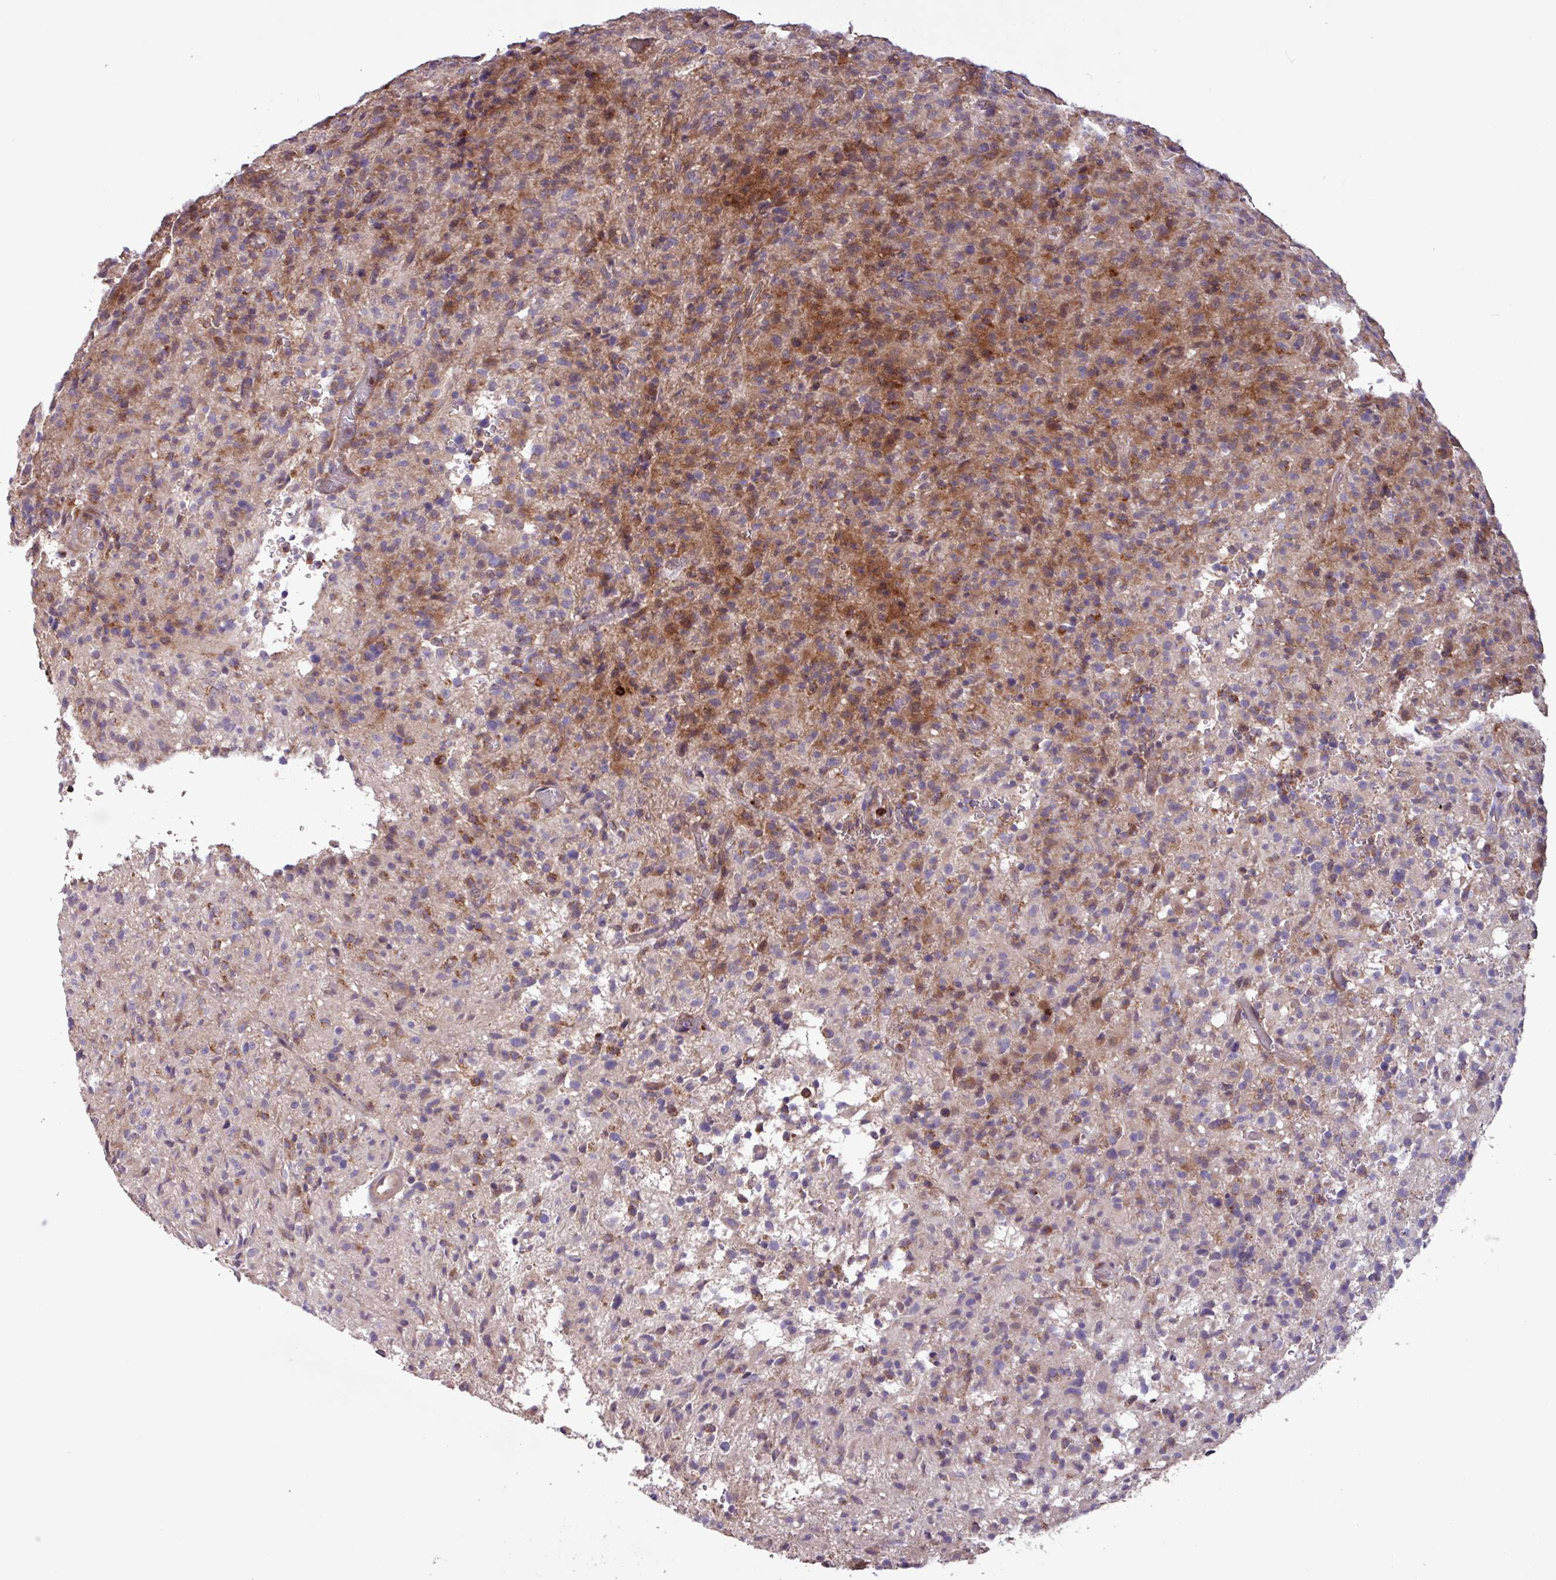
{"staining": {"intensity": "moderate", "quantity": "25%-75%", "location": "cytoplasmic/membranous"}, "tissue": "glioma", "cell_type": "Tumor cells", "image_type": "cancer", "snomed": [{"axis": "morphology", "description": "Glioma, malignant, High grade"}, {"axis": "topography", "description": "Brain"}], "caption": "A micrograph of human malignant glioma (high-grade) stained for a protein demonstrates moderate cytoplasmic/membranous brown staining in tumor cells.", "gene": "PTPRQ", "patient": {"sex": "female", "age": 57}}